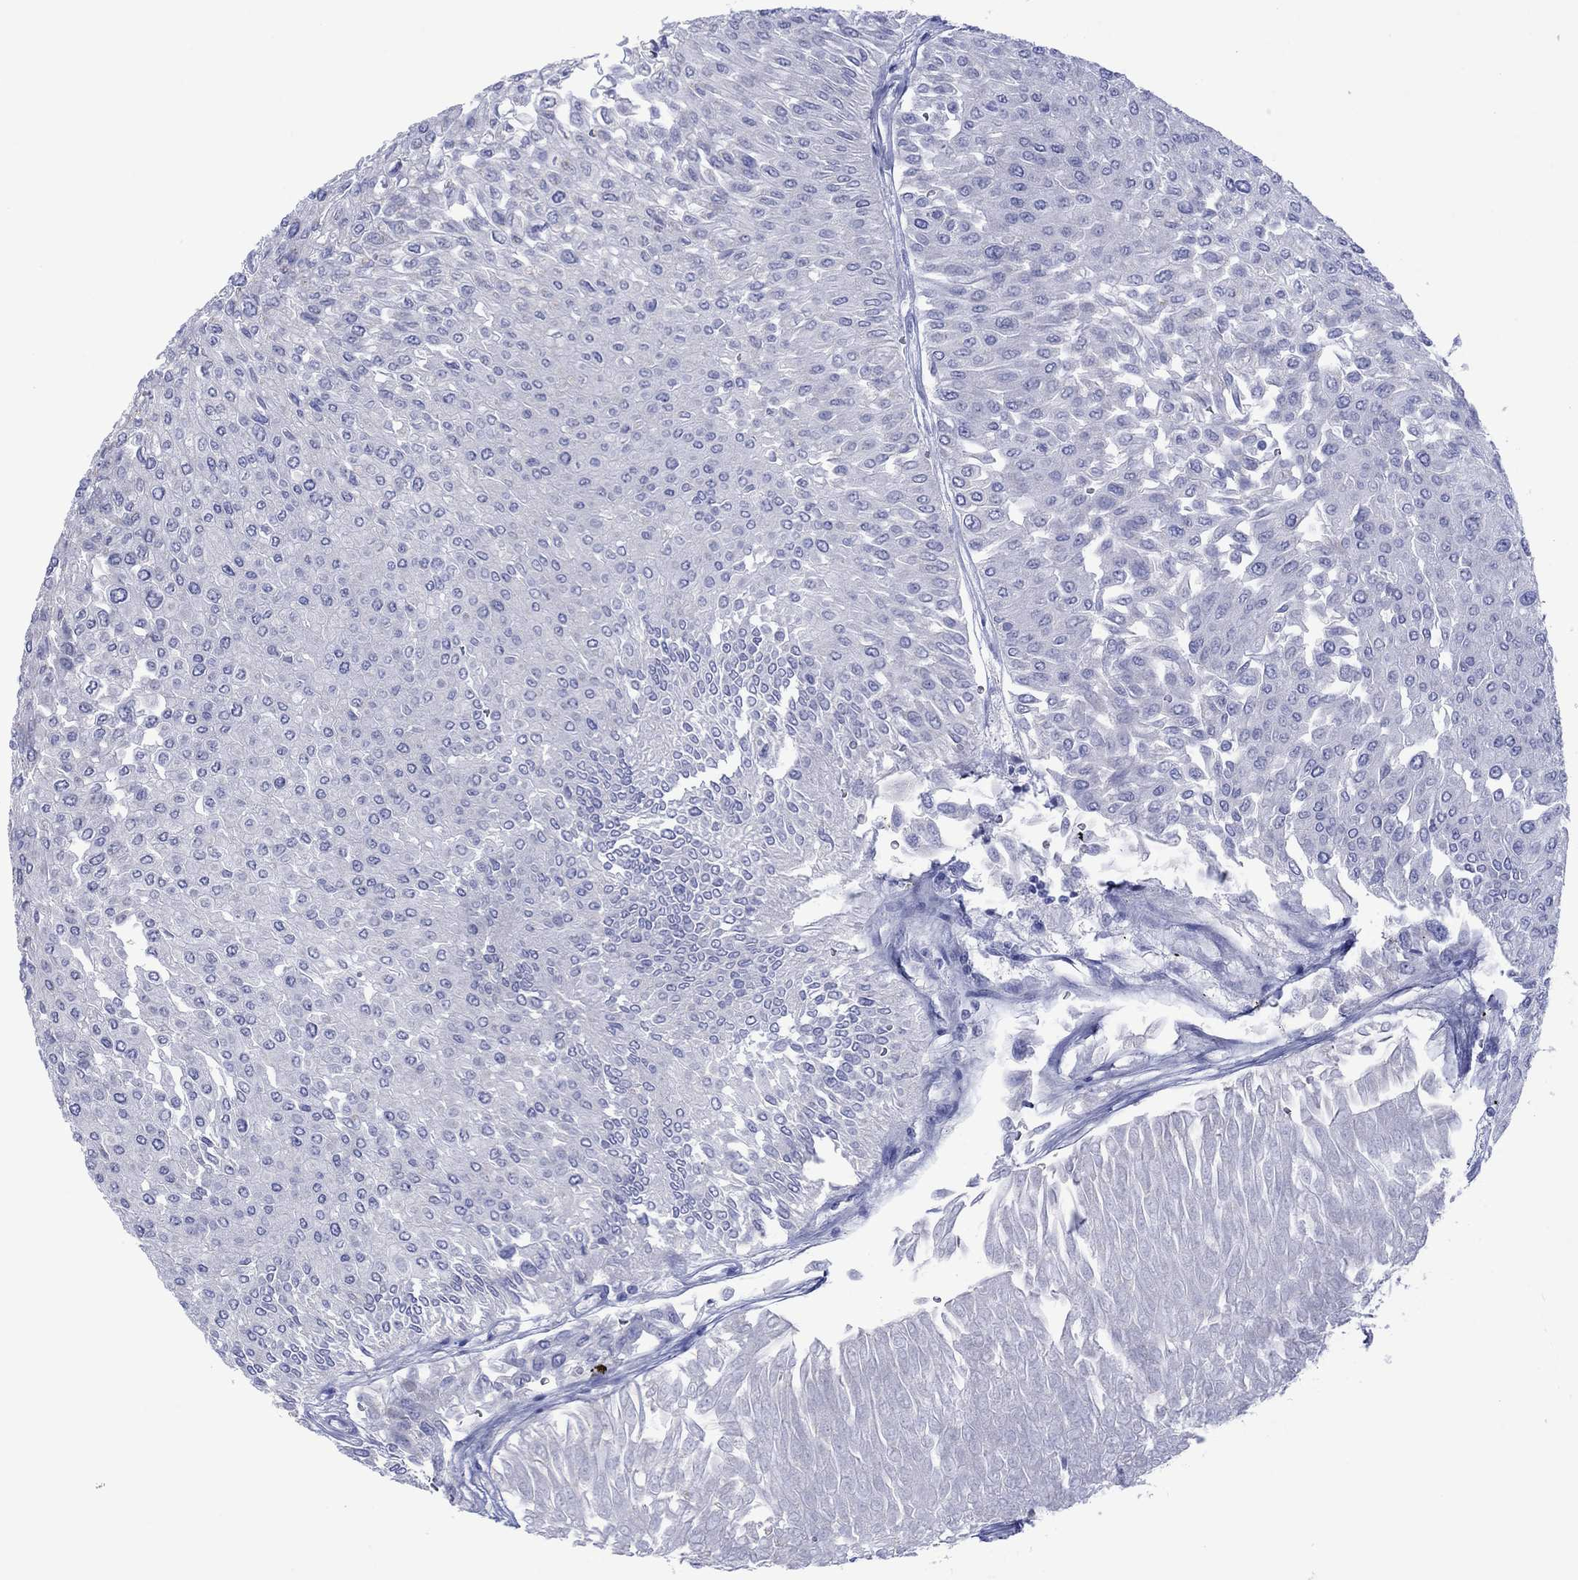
{"staining": {"intensity": "negative", "quantity": "none", "location": "none"}, "tissue": "urothelial cancer", "cell_type": "Tumor cells", "image_type": "cancer", "snomed": [{"axis": "morphology", "description": "Urothelial carcinoma, Low grade"}, {"axis": "topography", "description": "Urinary bladder"}], "caption": "Human urothelial cancer stained for a protein using IHC exhibits no positivity in tumor cells.", "gene": "MLANA", "patient": {"sex": "male", "age": 67}}